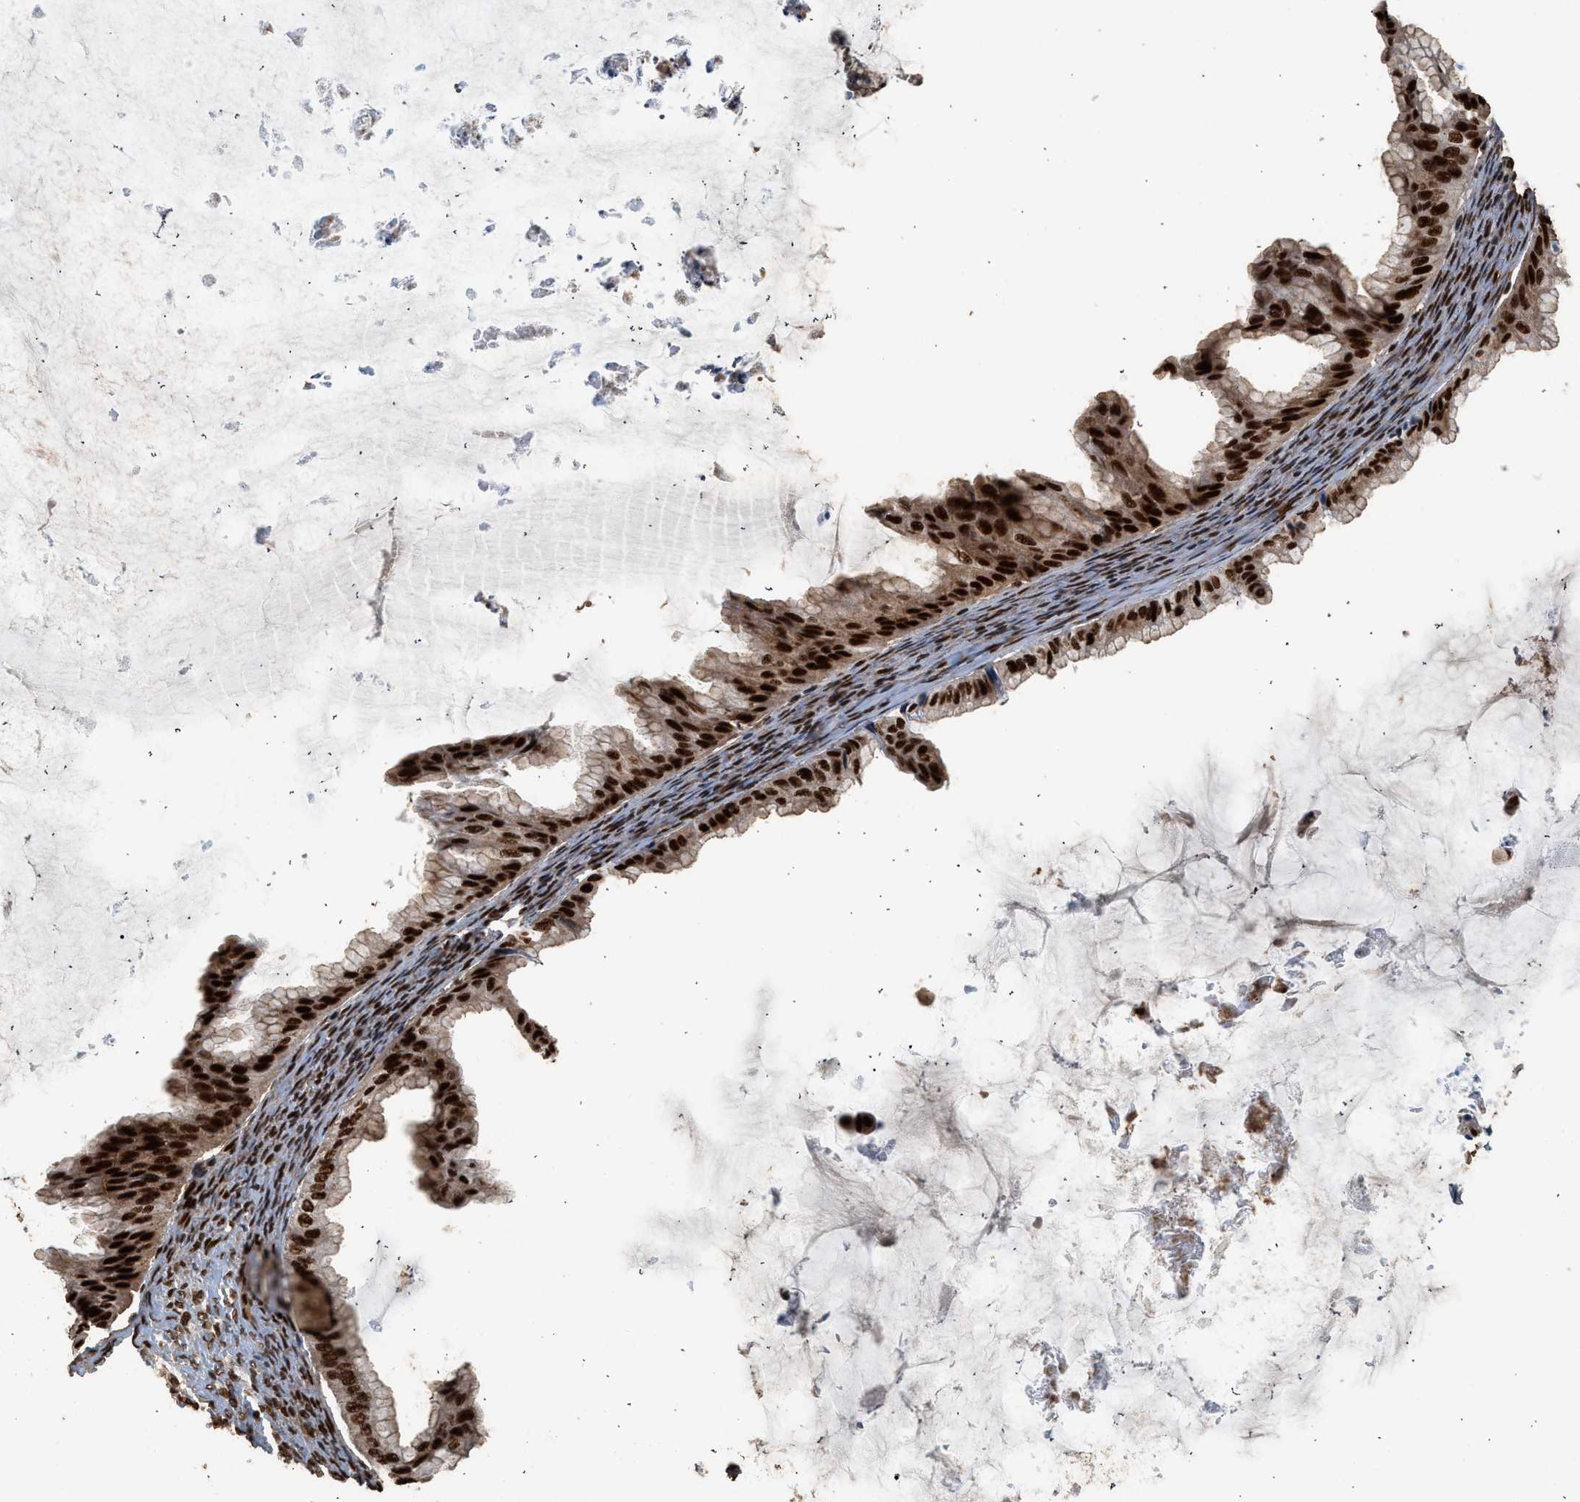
{"staining": {"intensity": "strong", "quantity": ">75%", "location": "cytoplasmic/membranous,nuclear"}, "tissue": "ovarian cancer", "cell_type": "Tumor cells", "image_type": "cancer", "snomed": [{"axis": "morphology", "description": "Cystadenocarcinoma, mucinous, NOS"}, {"axis": "topography", "description": "Ovary"}], "caption": "IHC image of human mucinous cystadenocarcinoma (ovarian) stained for a protein (brown), which exhibits high levels of strong cytoplasmic/membranous and nuclear positivity in approximately >75% of tumor cells.", "gene": "PPP4R3B", "patient": {"sex": "female", "age": 61}}